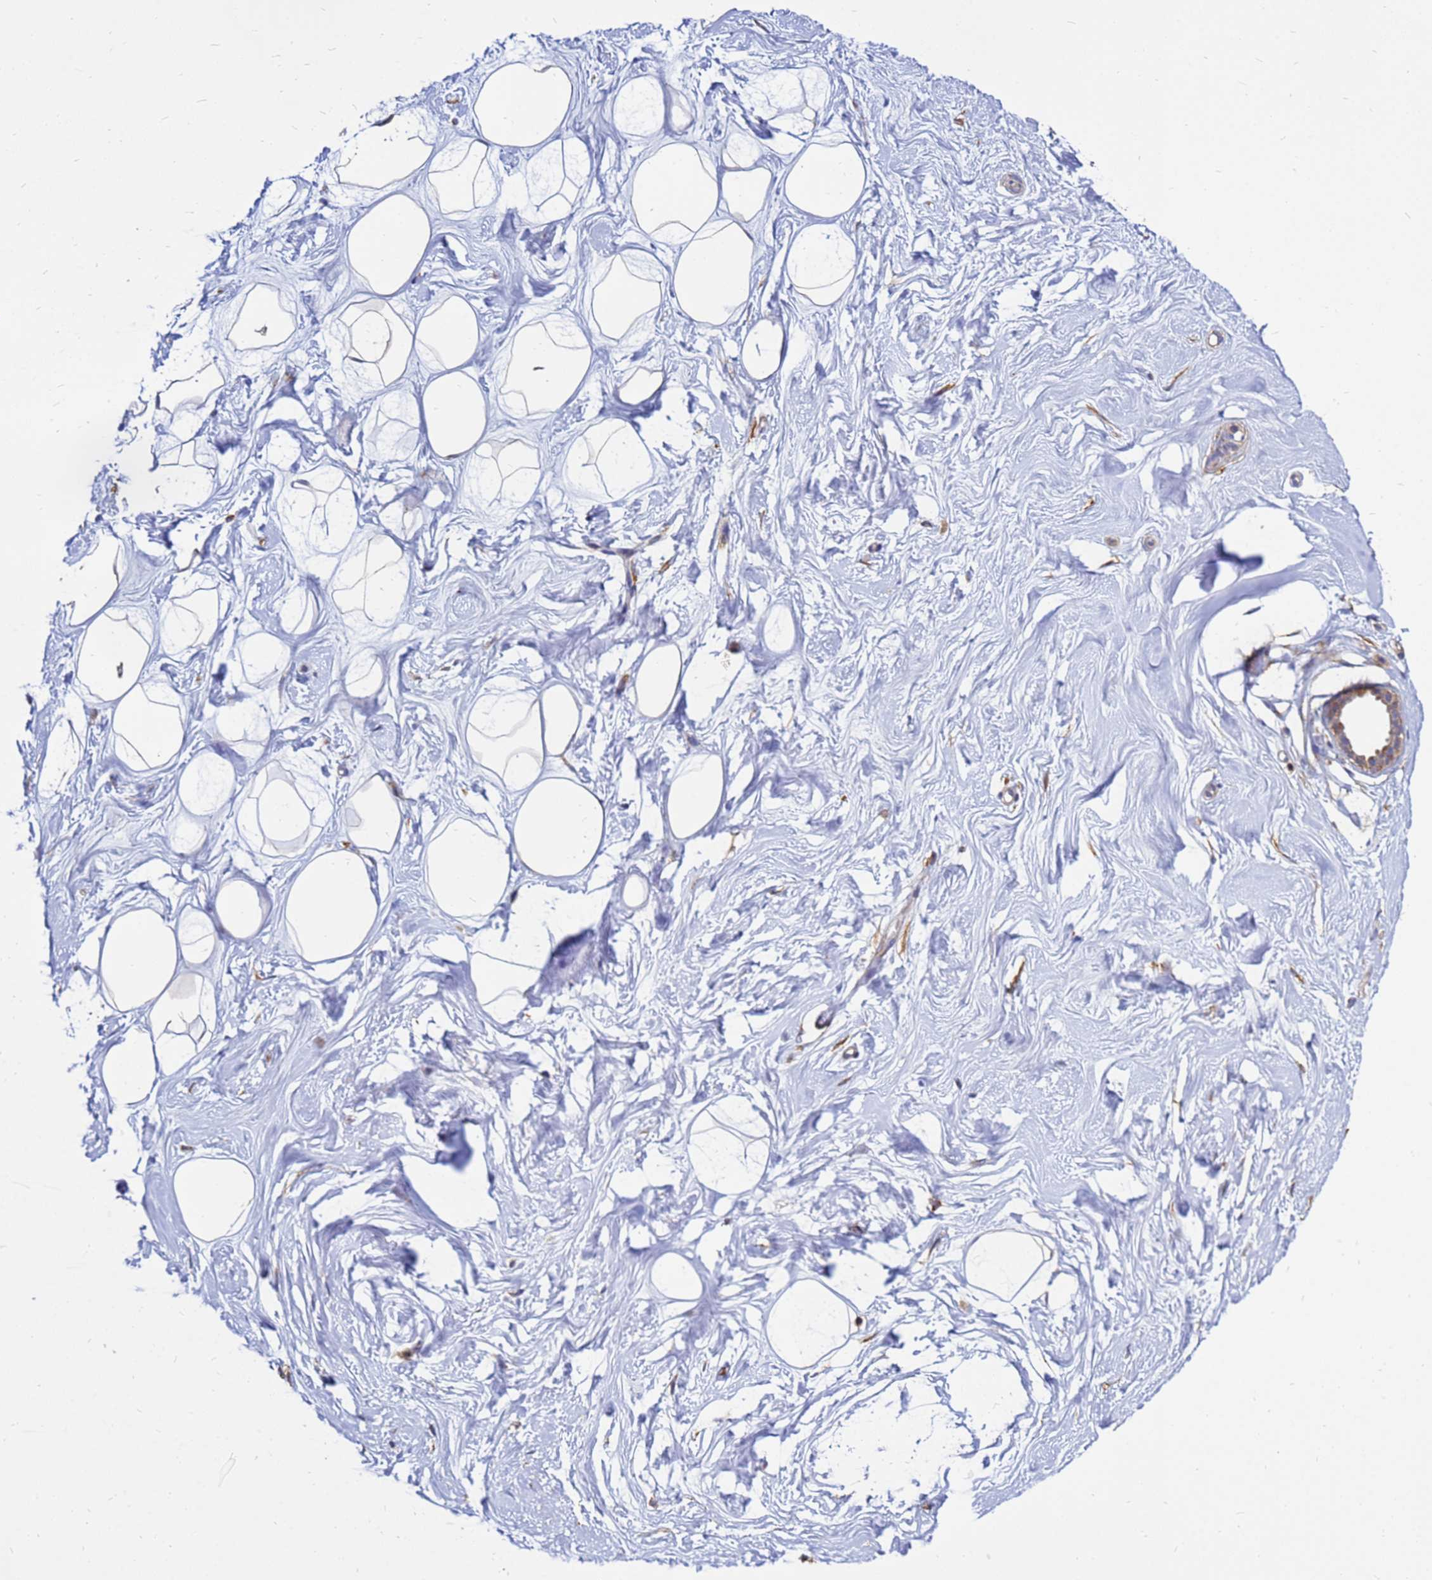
{"staining": {"intensity": "negative", "quantity": "none", "location": "none"}, "tissue": "breast", "cell_type": "Adipocytes", "image_type": "normal", "snomed": [{"axis": "morphology", "description": "Normal tissue, NOS"}, {"axis": "morphology", "description": "Adenoma, NOS"}, {"axis": "topography", "description": "Breast"}], "caption": "Immunohistochemistry of unremarkable human breast demonstrates no expression in adipocytes.", "gene": "MOB2", "patient": {"sex": "female", "age": 23}}